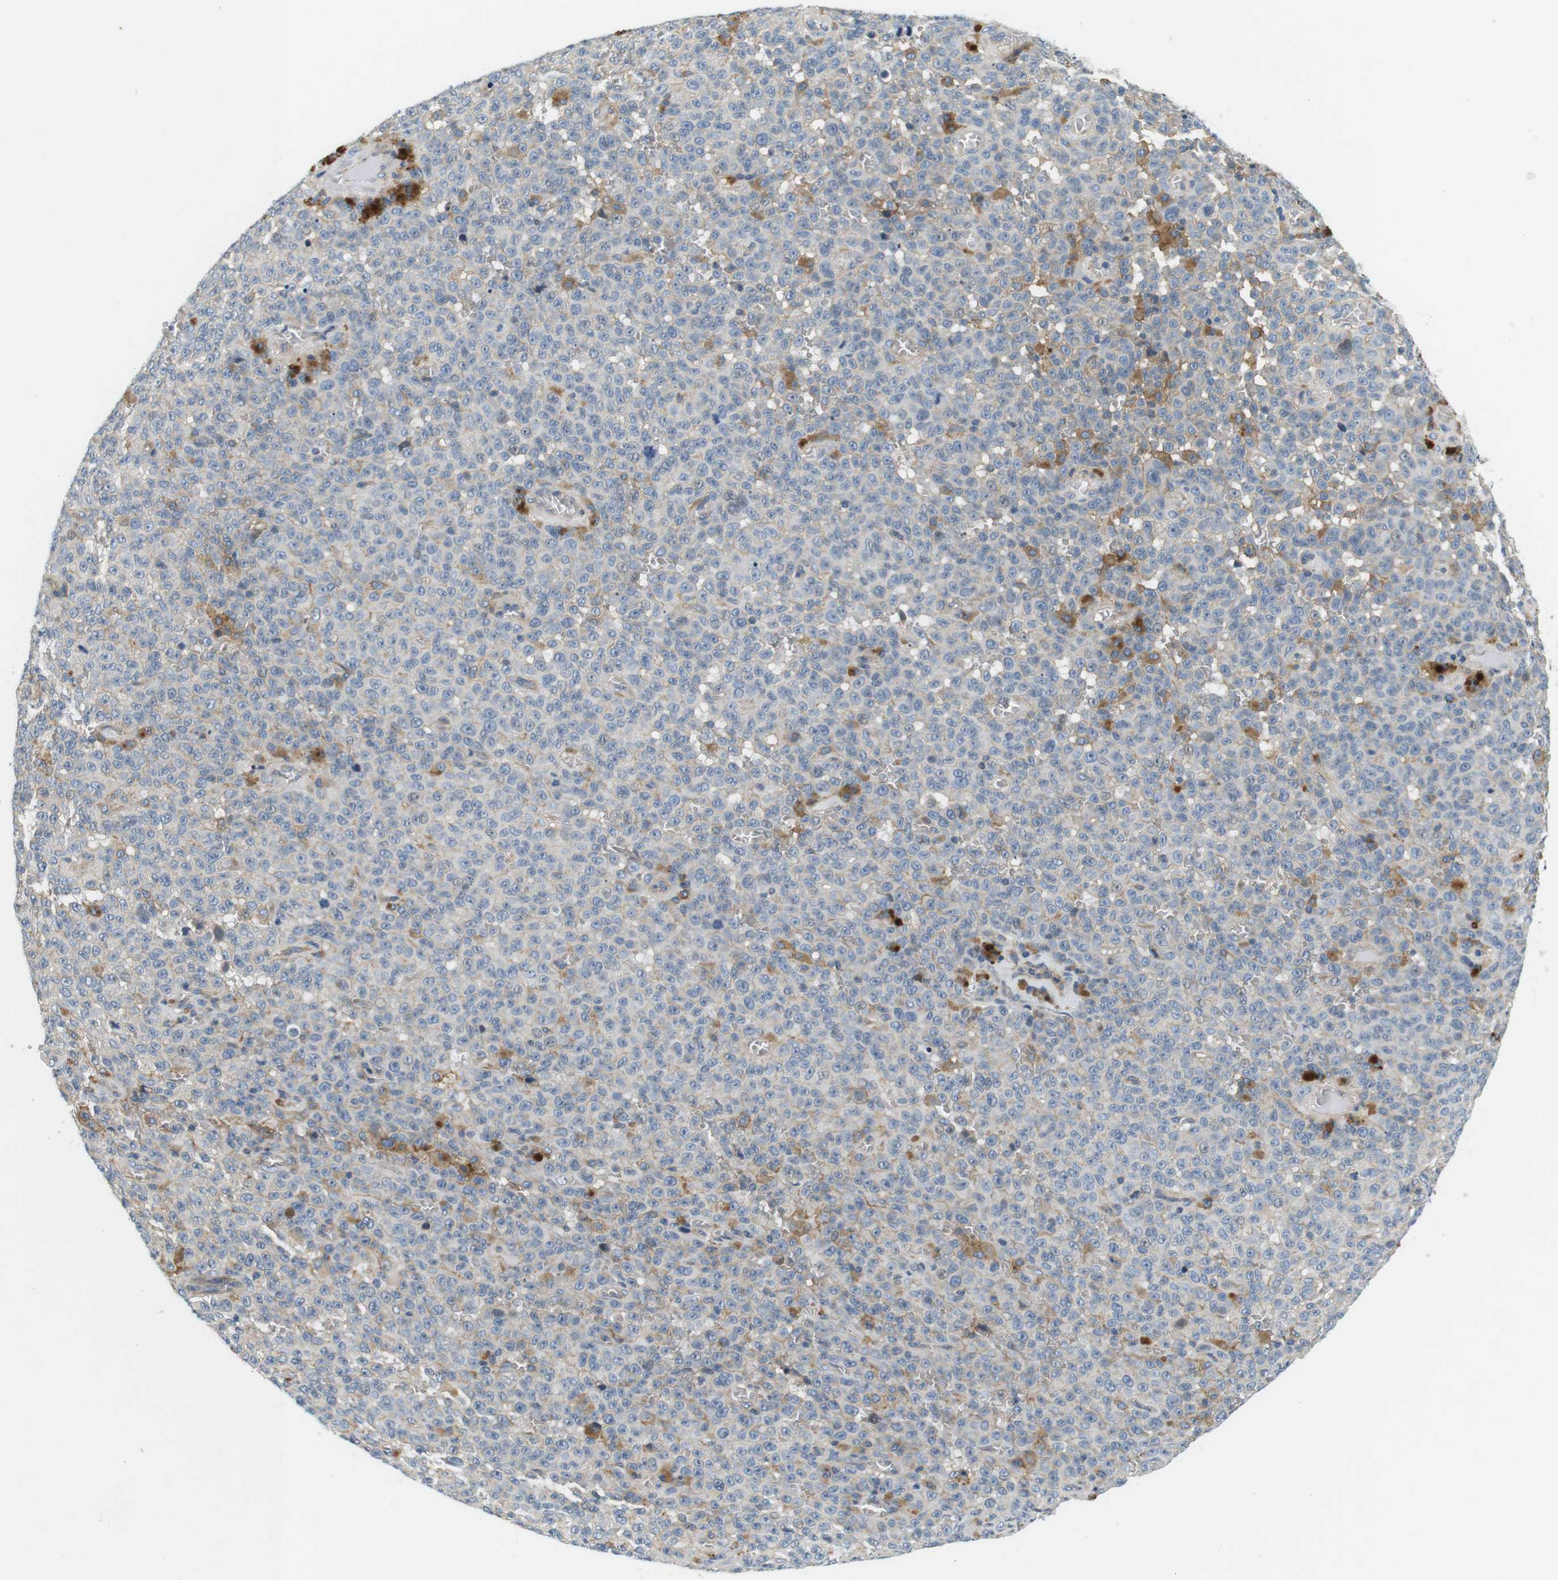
{"staining": {"intensity": "weak", "quantity": "<25%", "location": "cytoplasmic/membranous"}, "tissue": "melanoma", "cell_type": "Tumor cells", "image_type": "cancer", "snomed": [{"axis": "morphology", "description": "Malignant melanoma, NOS"}, {"axis": "topography", "description": "Skin"}], "caption": "Immunohistochemistry (IHC) histopathology image of malignant melanoma stained for a protein (brown), which shows no staining in tumor cells.", "gene": "SLC30A1", "patient": {"sex": "female", "age": 82}}